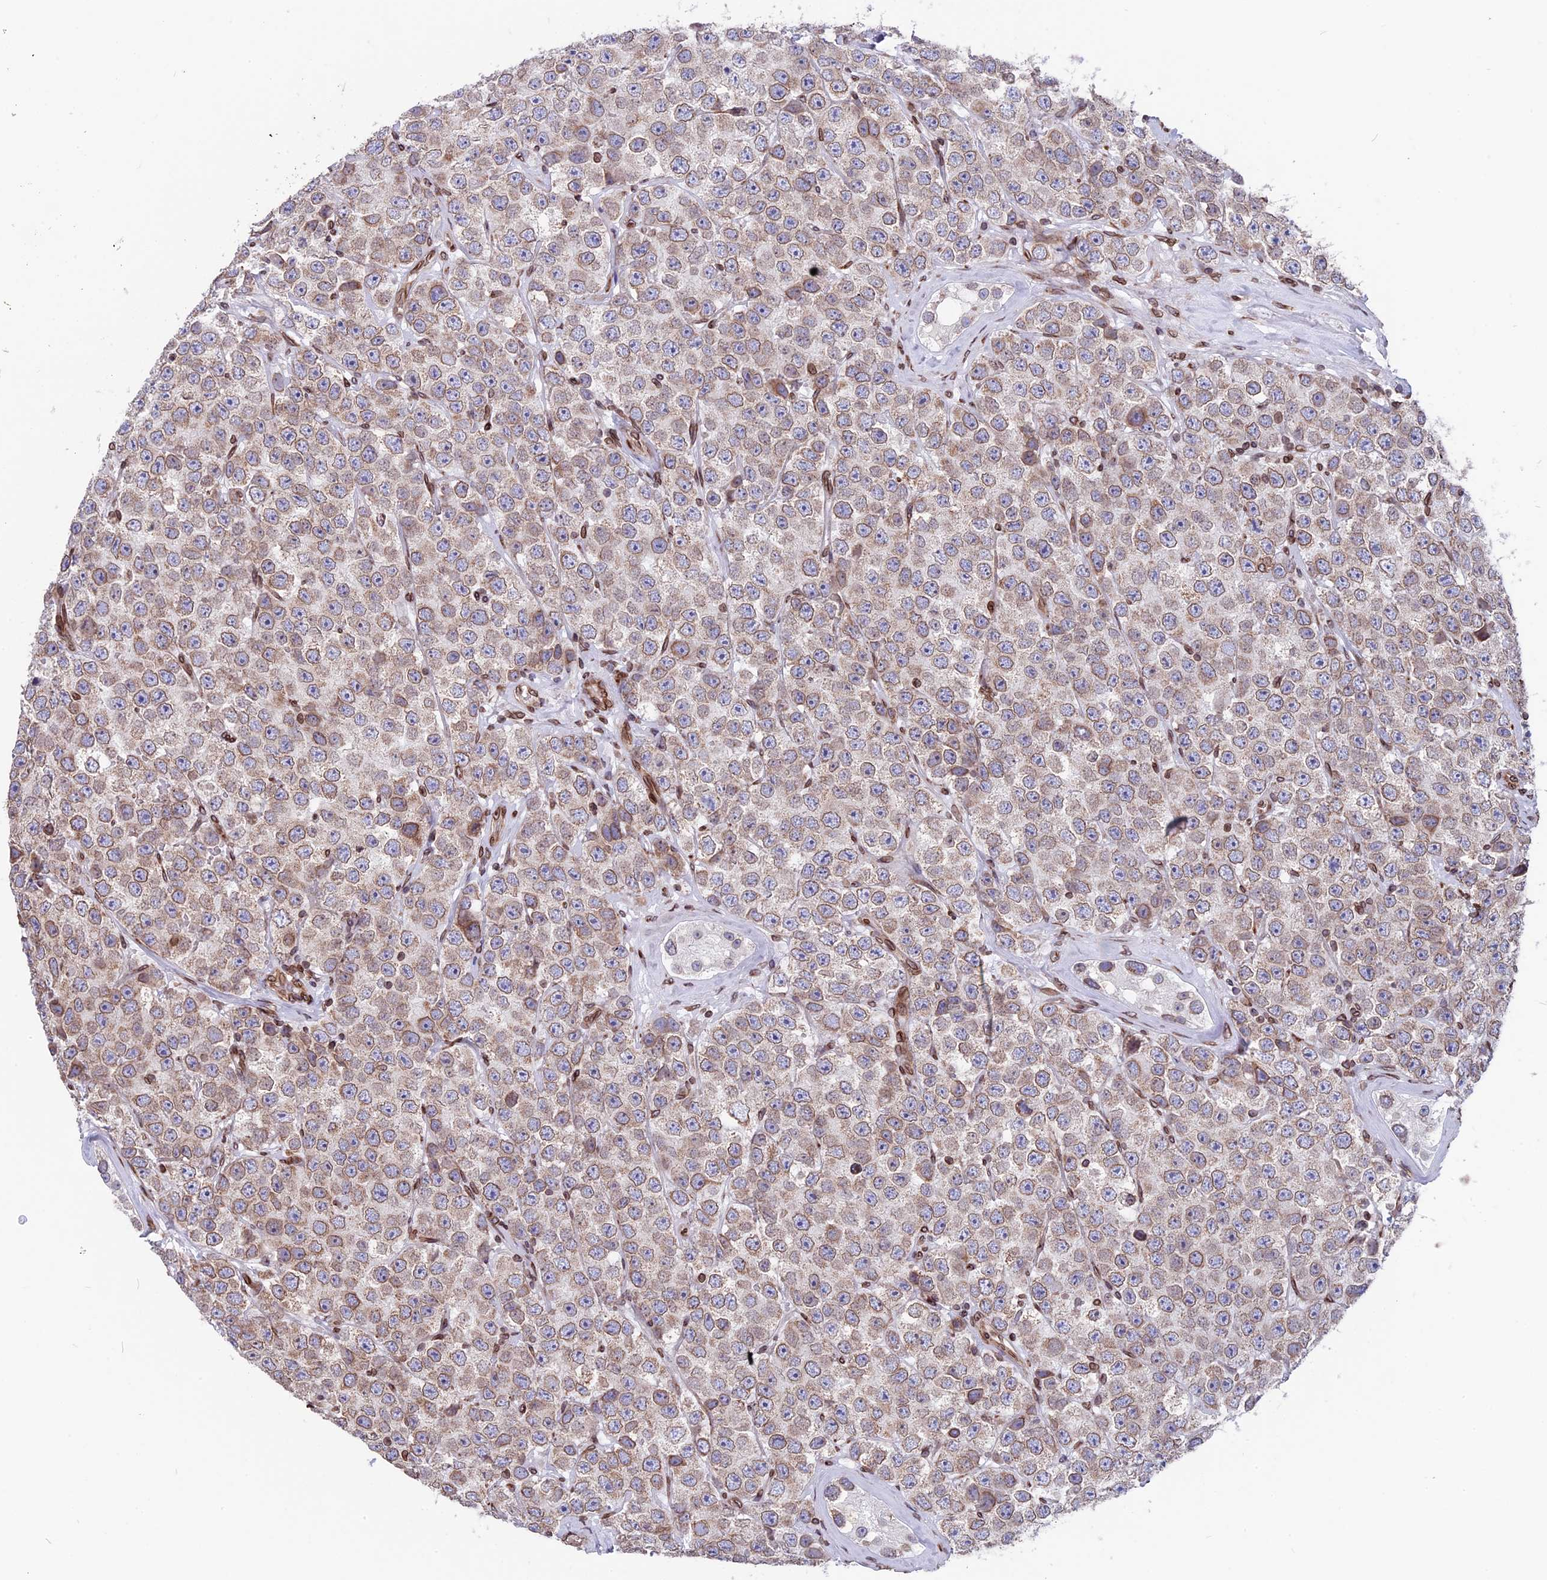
{"staining": {"intensity": "moderate", "quantity": ">75%", "location": "cytoplasmic/membranous,nuclear"}, "tissue": "testis cancer", "cell_type": "Tumor cells", "image_type": "cancer", "snomed": [{"axis": "morphology", "description": "Seminoma, NOS"}, {"axis": "topography", "description": "Testis"}], "caption": "Immunohistochemistry micrograph of neoplastic tissue: human testis seminoma stained using immunohistochemistry exhibits medium levels of moderate protein expression localized specifically in the cytoplasmic/membranous and nuclear of tumor cells, appearing as a cytoplasmic/membranous and nuclear brown color.", "gene": "PTCHD4", "patient": {"sex": "male", "age": 28}}